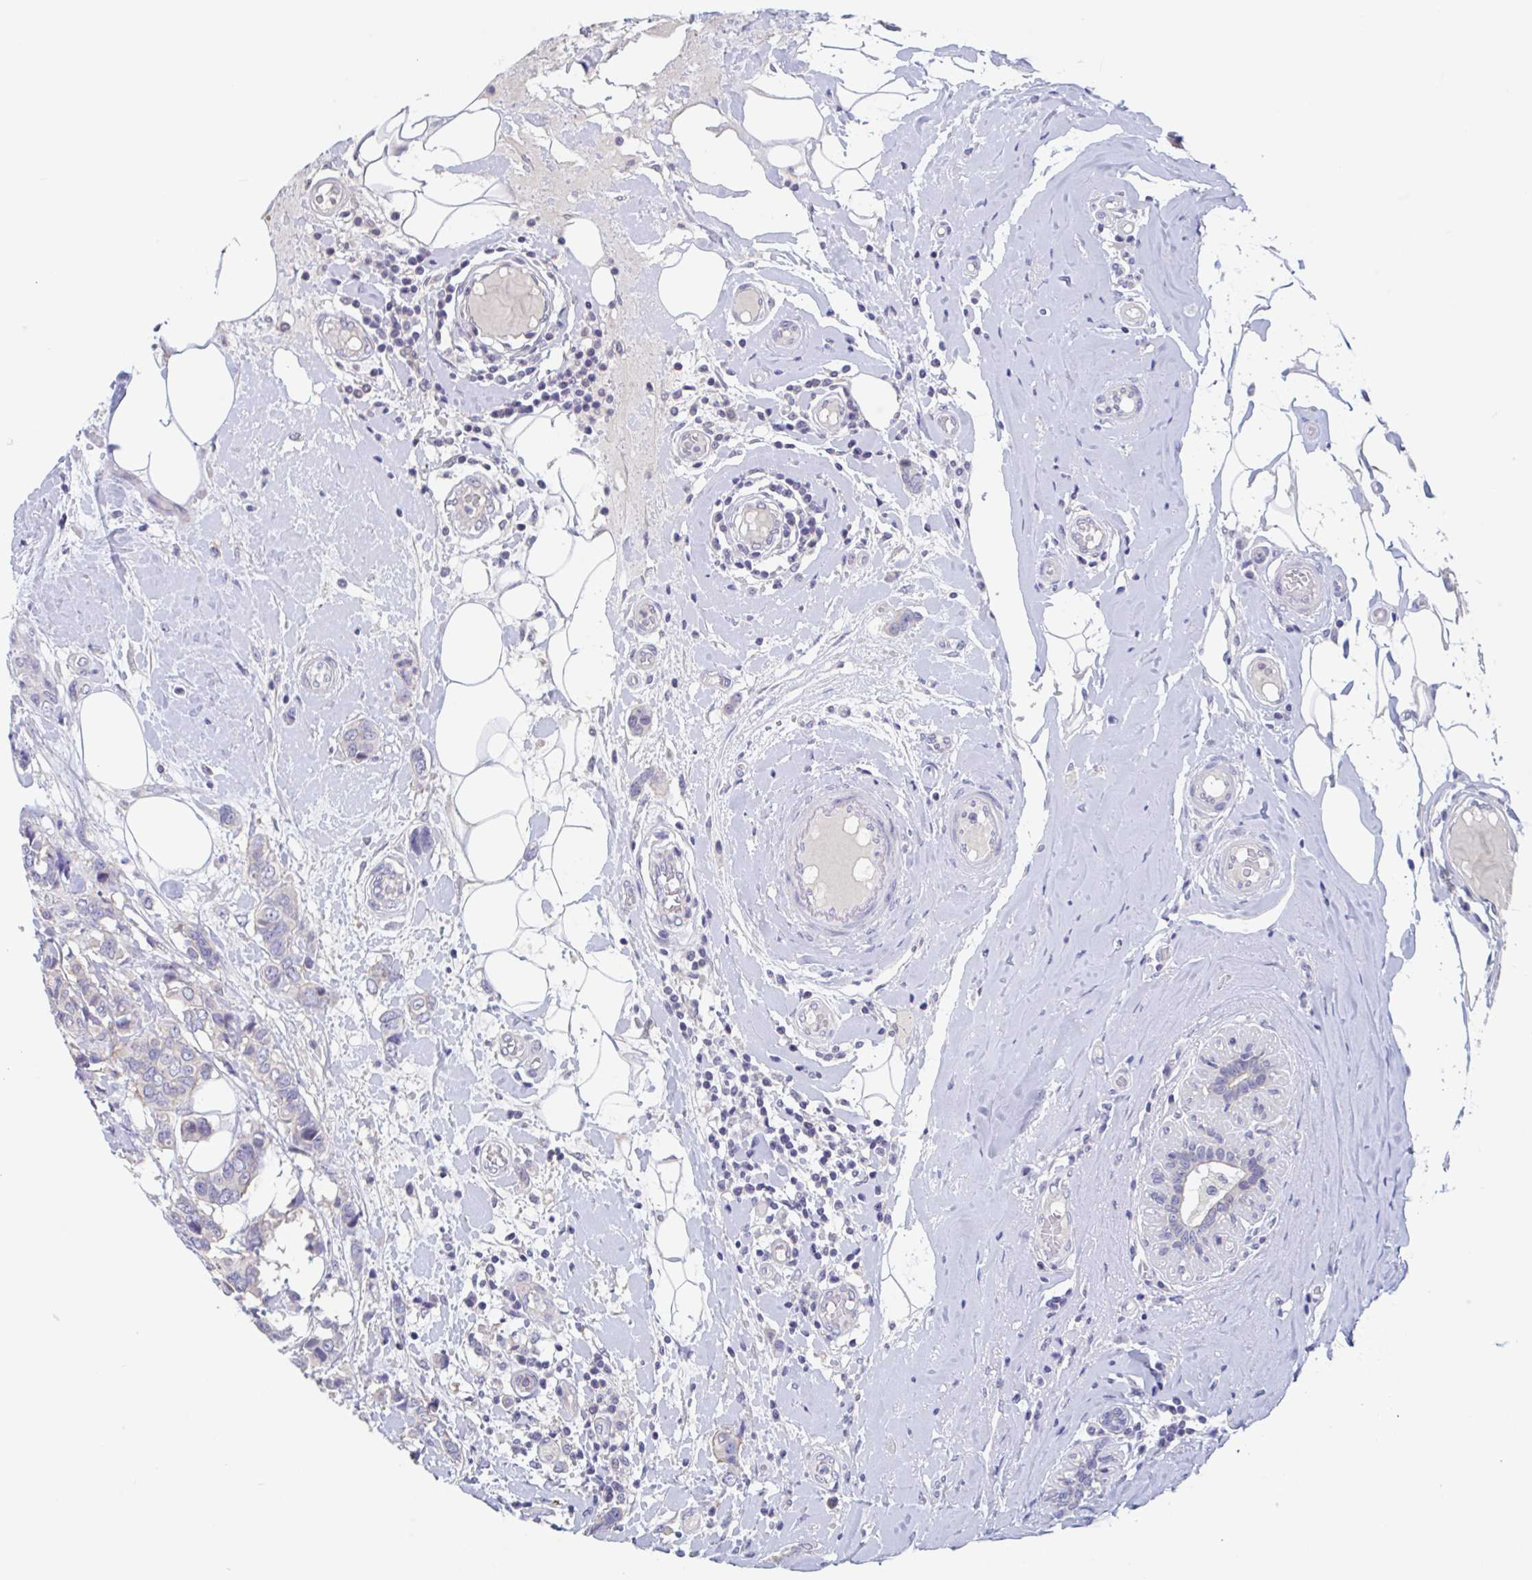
{"staining": {"intensity": "negative", "quantity": "none", "location": "none"}, "tissue": "breast cancer", "cell_type": "Tumor cells", "image_type": "cancer", "snomed": [{"axis": "morphology", "description": "Lobular carcinoma"}, {"axis": "topography", "description": "Breast"}], "caption": "IHC photomicrograph of neoplastic tissue: human breast cancer (lobular carcinoma) stained with DAB (3,3'-diaminobenzidine) reveals no significant protein staining in tumor cells. The staining was performed using DAB (3,3'-diaminobenzidine) to visualize the protein expression in brown, while the nuclei were stained in blue with hematoxylin (Magnification: 20x).", "gene": "UNKL", "patient": {"sex": "female", "age": 51}}